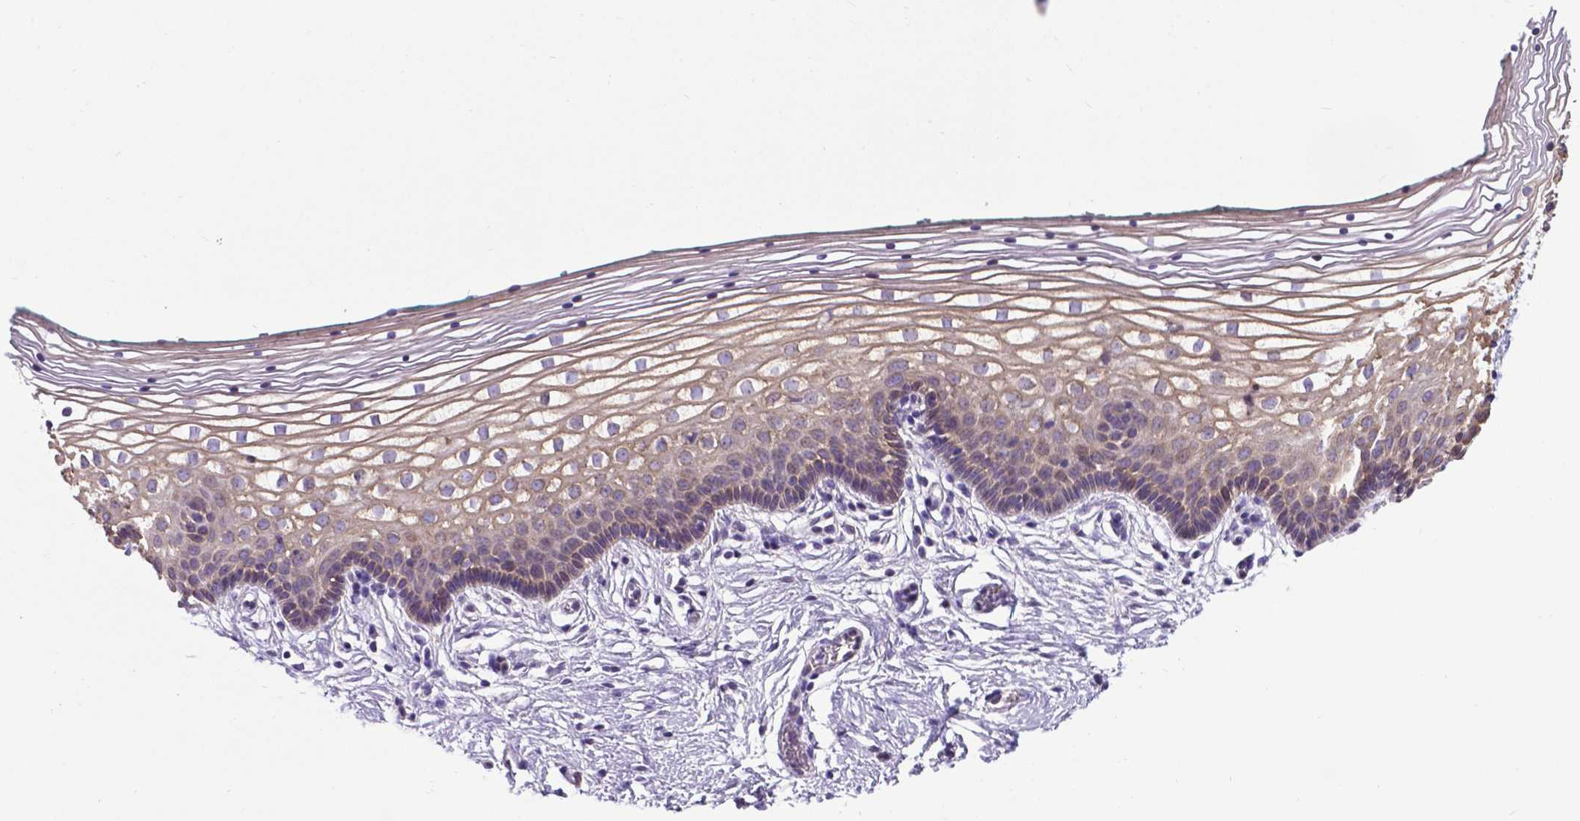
{"staining": {"intensity": "weak", "quantity": ">75%", "location": "cytoplasmic/membranous"}, "tissue": "vagina", "cell_type": "Squamous epithelial cells", "image_type": "normal", "snomed": [{"axis": "morphology", "description": "Normal tissue, NOS"}, {"axis": "topography", "description": "Vagina"}], "caption": "Squamous epithelial cells show low levels of weak cytoplasmic/membranous staining in approximately >75% of cells in normal vagina. (DAB (3,3'-diaminobenzidine) = brown stain, brightfield microscopy at high magnification).", "gene": "RPL6", "patient": {"sex": "female", "age": 36}}